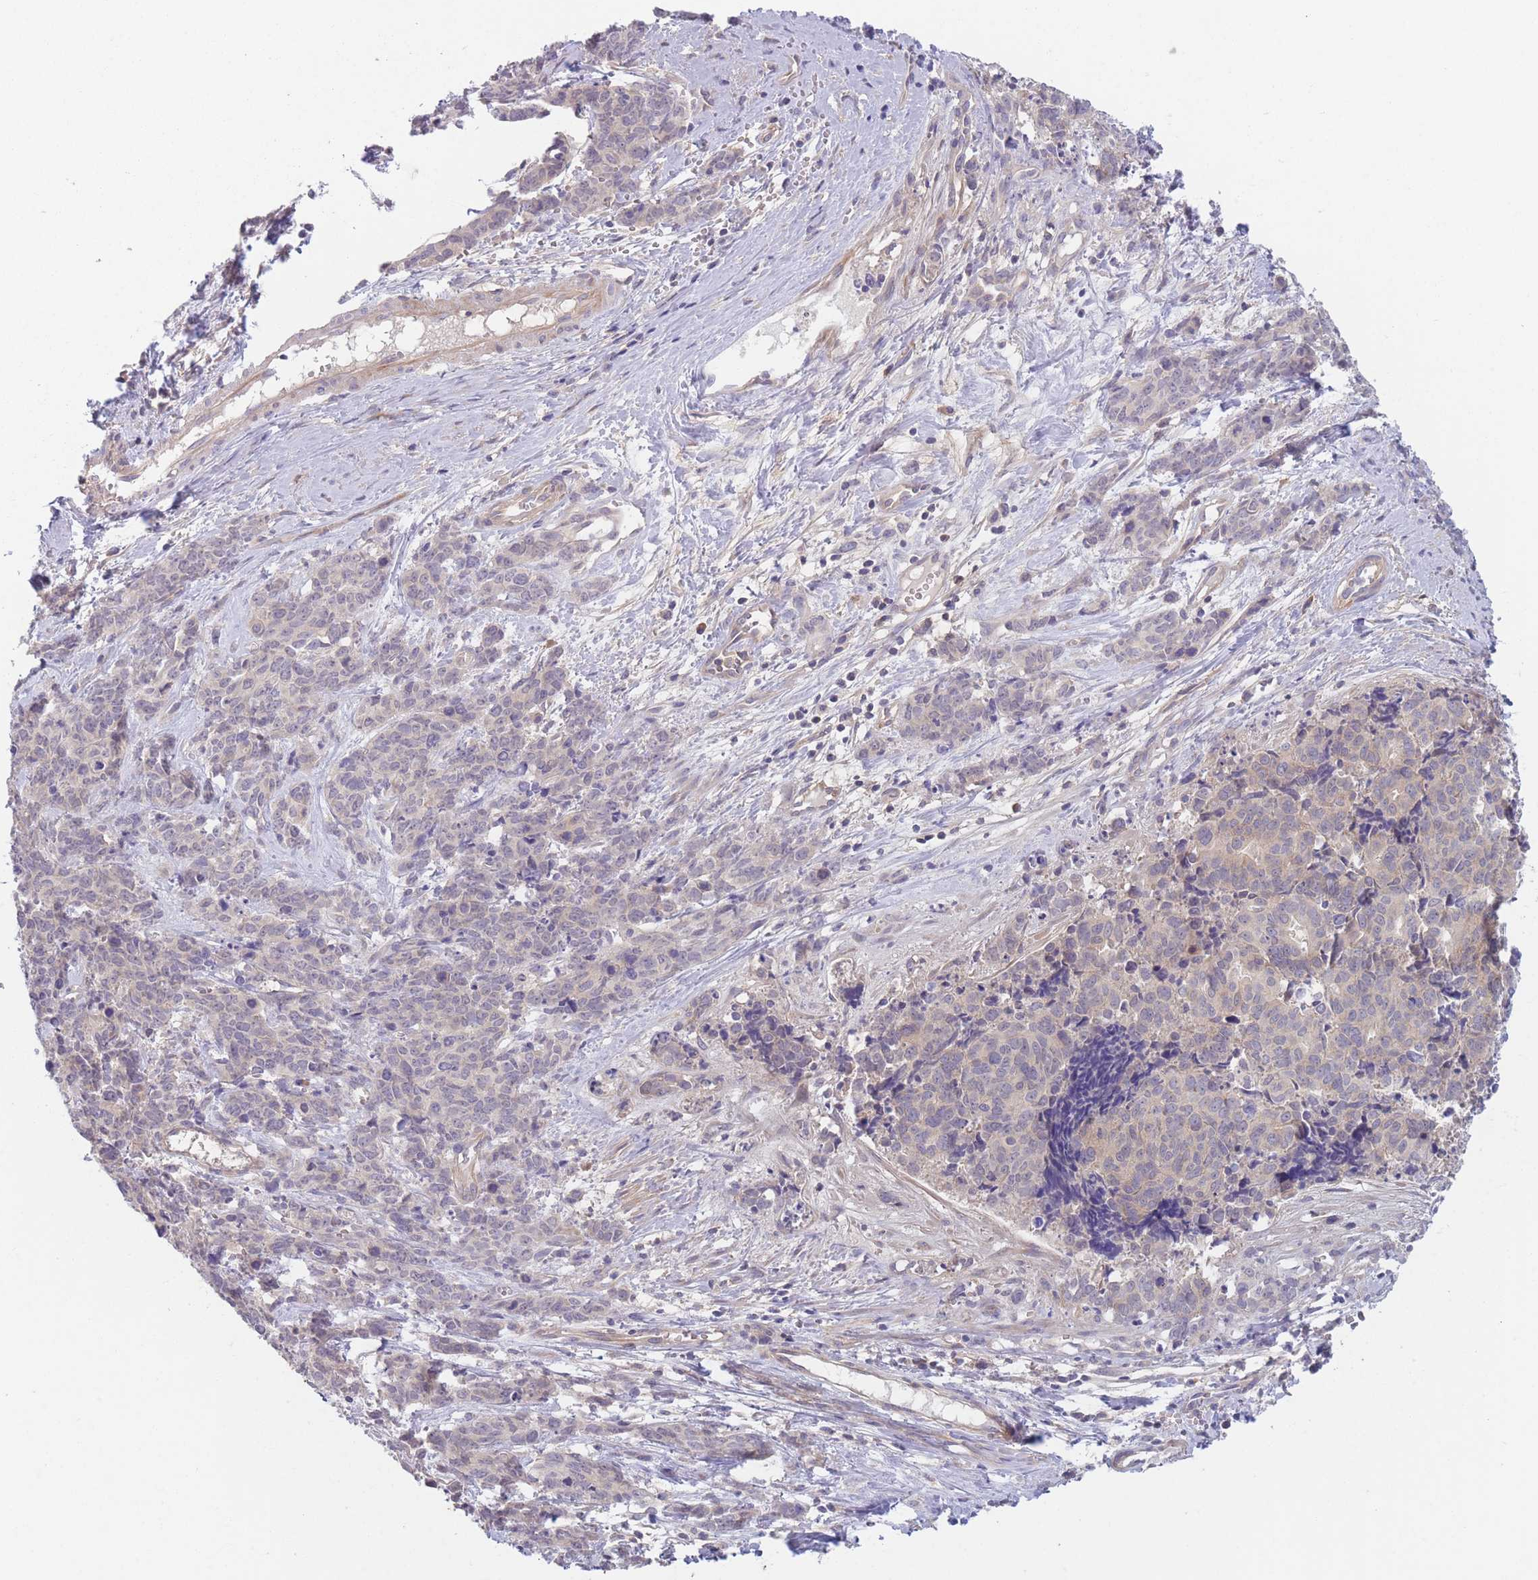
{"staining": {"intensity": "negative", "quantity": "none", "location": "none"}, "tissue": "cervical cancer", "cell_type": "Tumor cells", "image_type": "cancer", "snomed": [{"axis": "morphology", "description": "Squamous cell carcinoma, NOS"}, {"axis": "topography", "description": "Cervix"}], "caption": "The immunohistochemistry (IHC) histopathology image has no significant staining in tumor cells of cervical squamous cell carcinoma tissue.", "gene": "WDR93", "patient": {"sex": "female", "age": 60}}